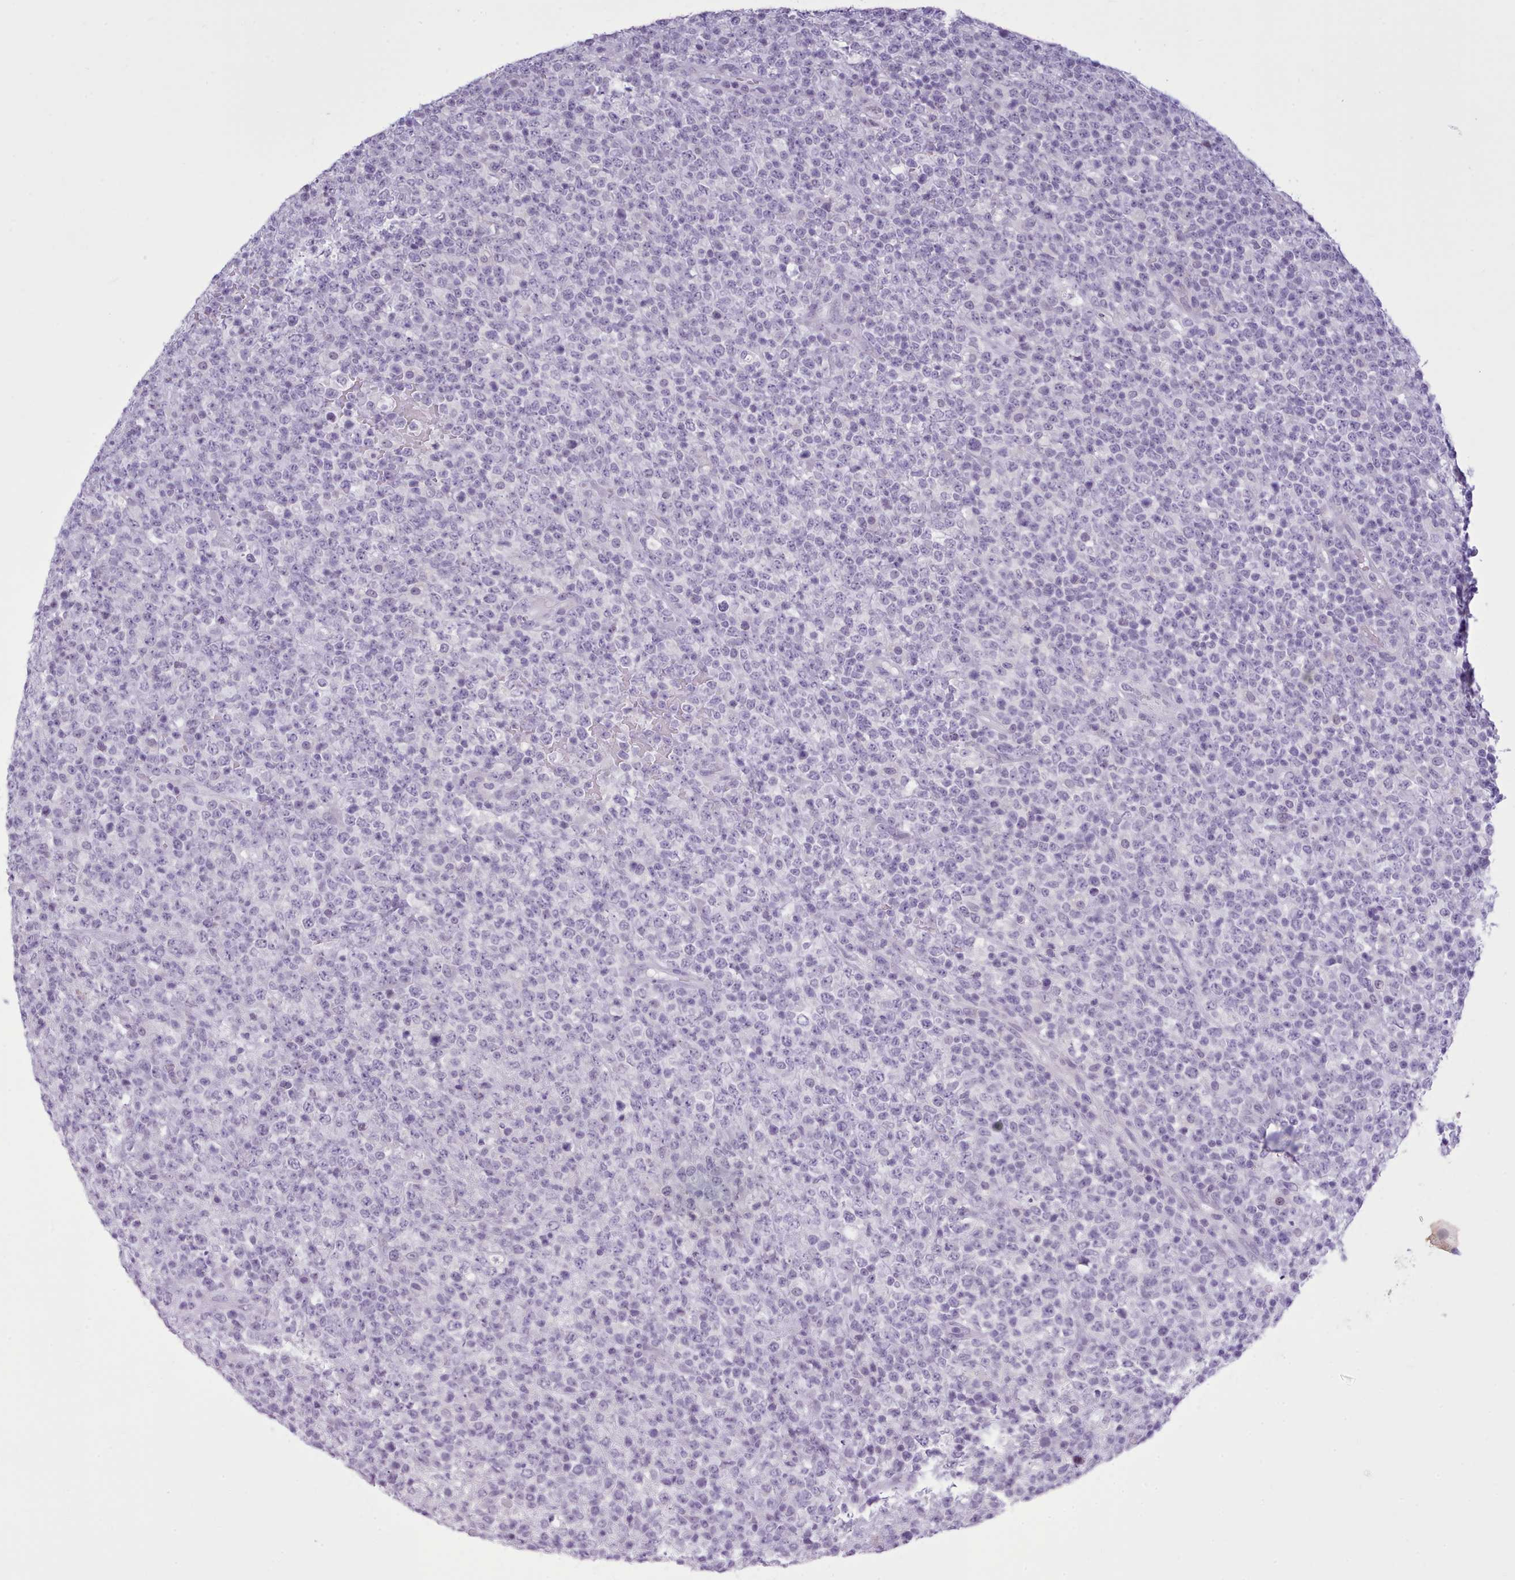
{"staining": {"intensity": "negative", "quantity": "none", "location": "none"}, "tissue": "lymphoma", "cell_type": "Tumor cells", "image_type": "cancer", "snomed": [{"axis": "morphology", "description": "Malignant lymphoma, non-Hodgkin's type, High grade"}, {"axis": "topography", "description": "Colon"}], "caption": "An image of high-grade malignant lymphoma, non-Hodgkin's type stained for a protein demonstrates no brown staining in tumor cells.", "gene": "FBXO48", "patient": {"sex": "female", "age": 53}}